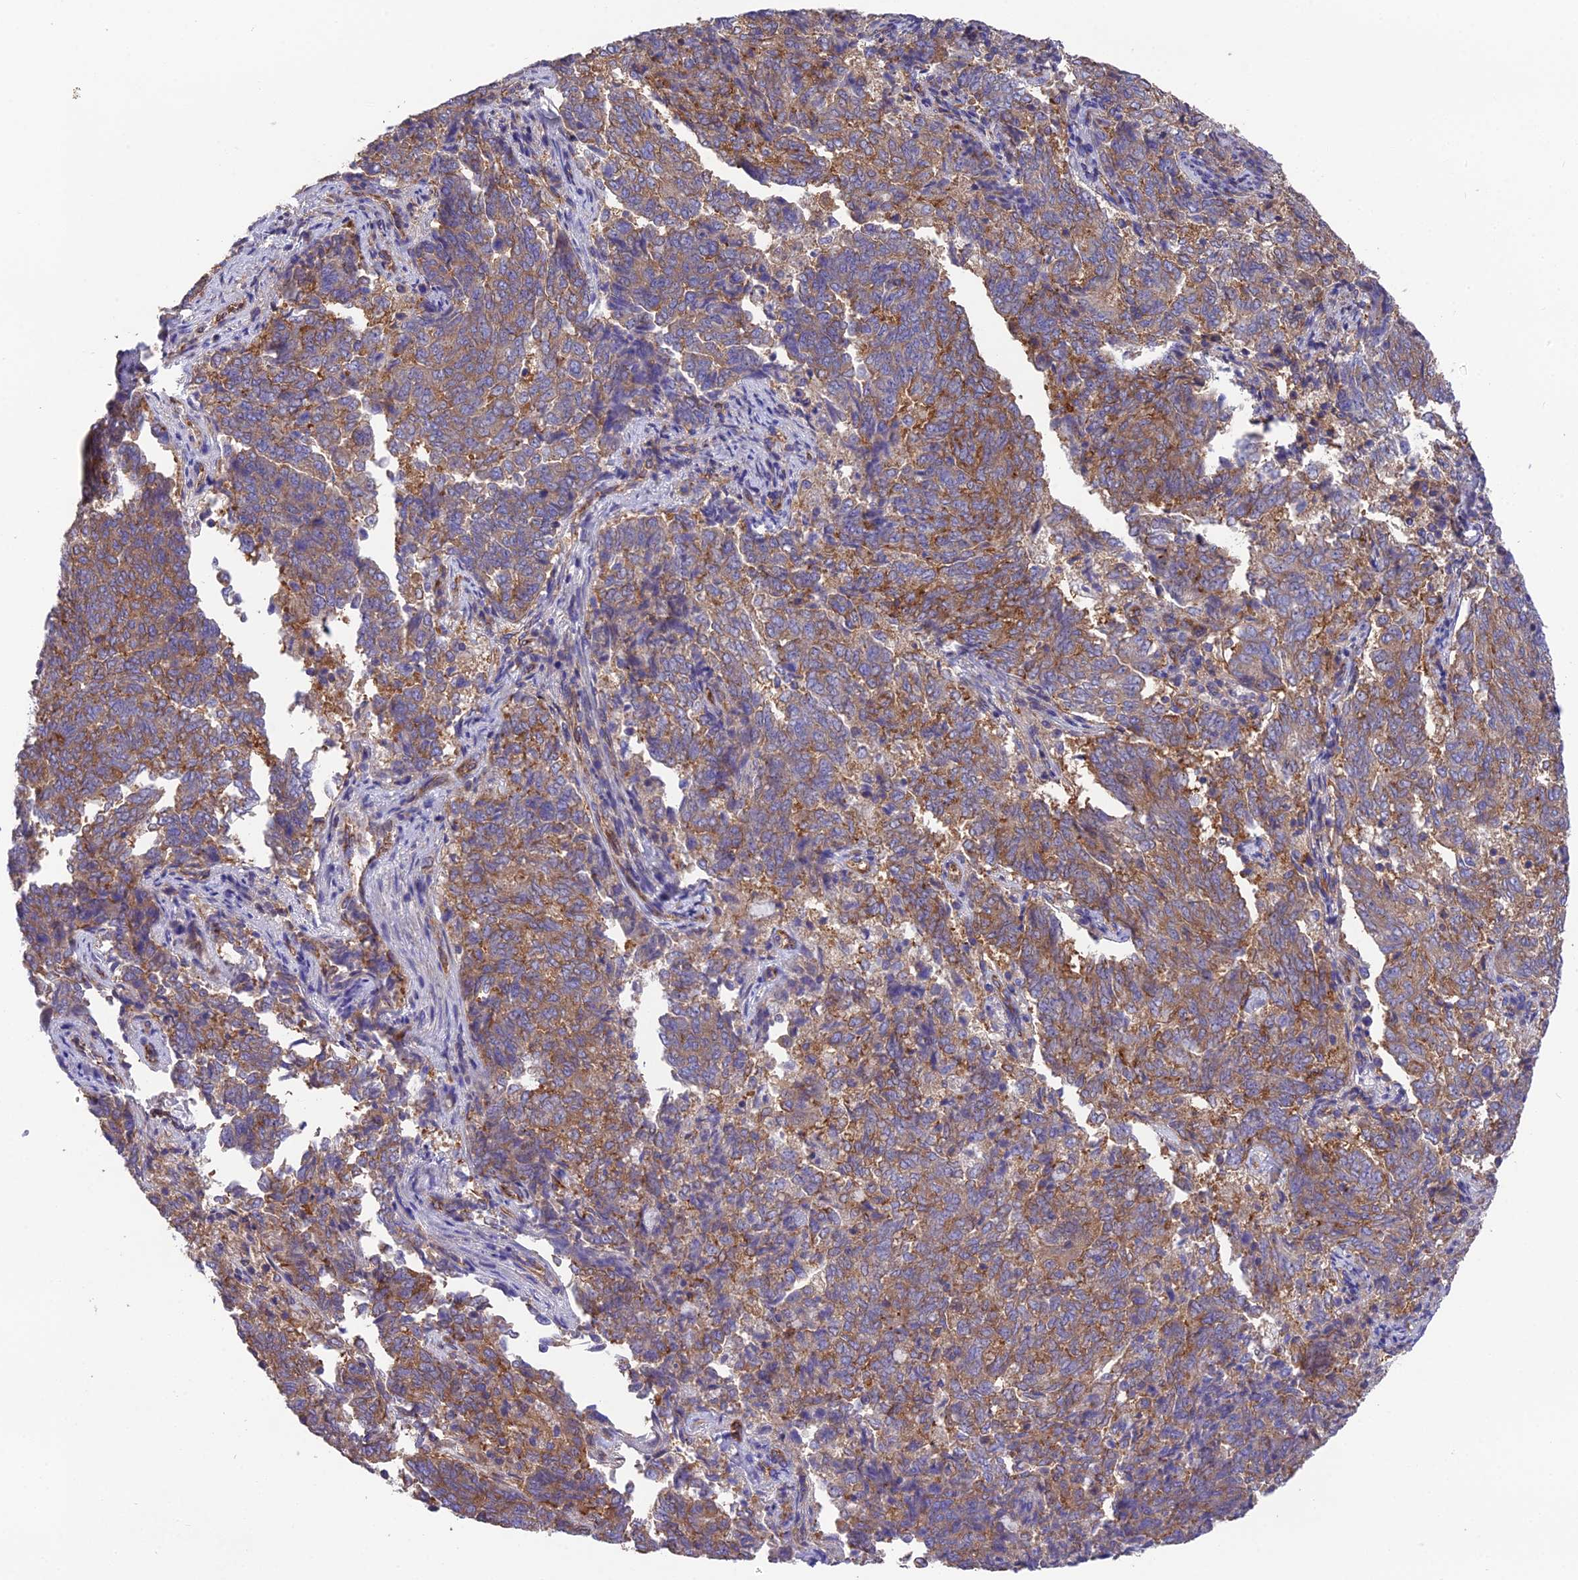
{"staining": {"intensity": "moderate", "quantity": ">75%", "location": "cytoplasmic/membranous"}, "tissue": "endometrial cancer", "cell_type": "Tumor cells", "image_type": "cancer", "snomed": [{"axis": "morphology", "description": "Adenocarcinoma, NOS"}, {"axis": "topography", "description": "Endometrium"}], "caption": "Immunohistochemistry image of human endometrial adenocarcinoma stained for a protein (brown), which exhibits medium levels of moderate cytoplasmic/membranous positivity in approximately >75% of tumor cells.", "gene": "BLOC1S4", "patient": {"sex": "female", "age": 80}}